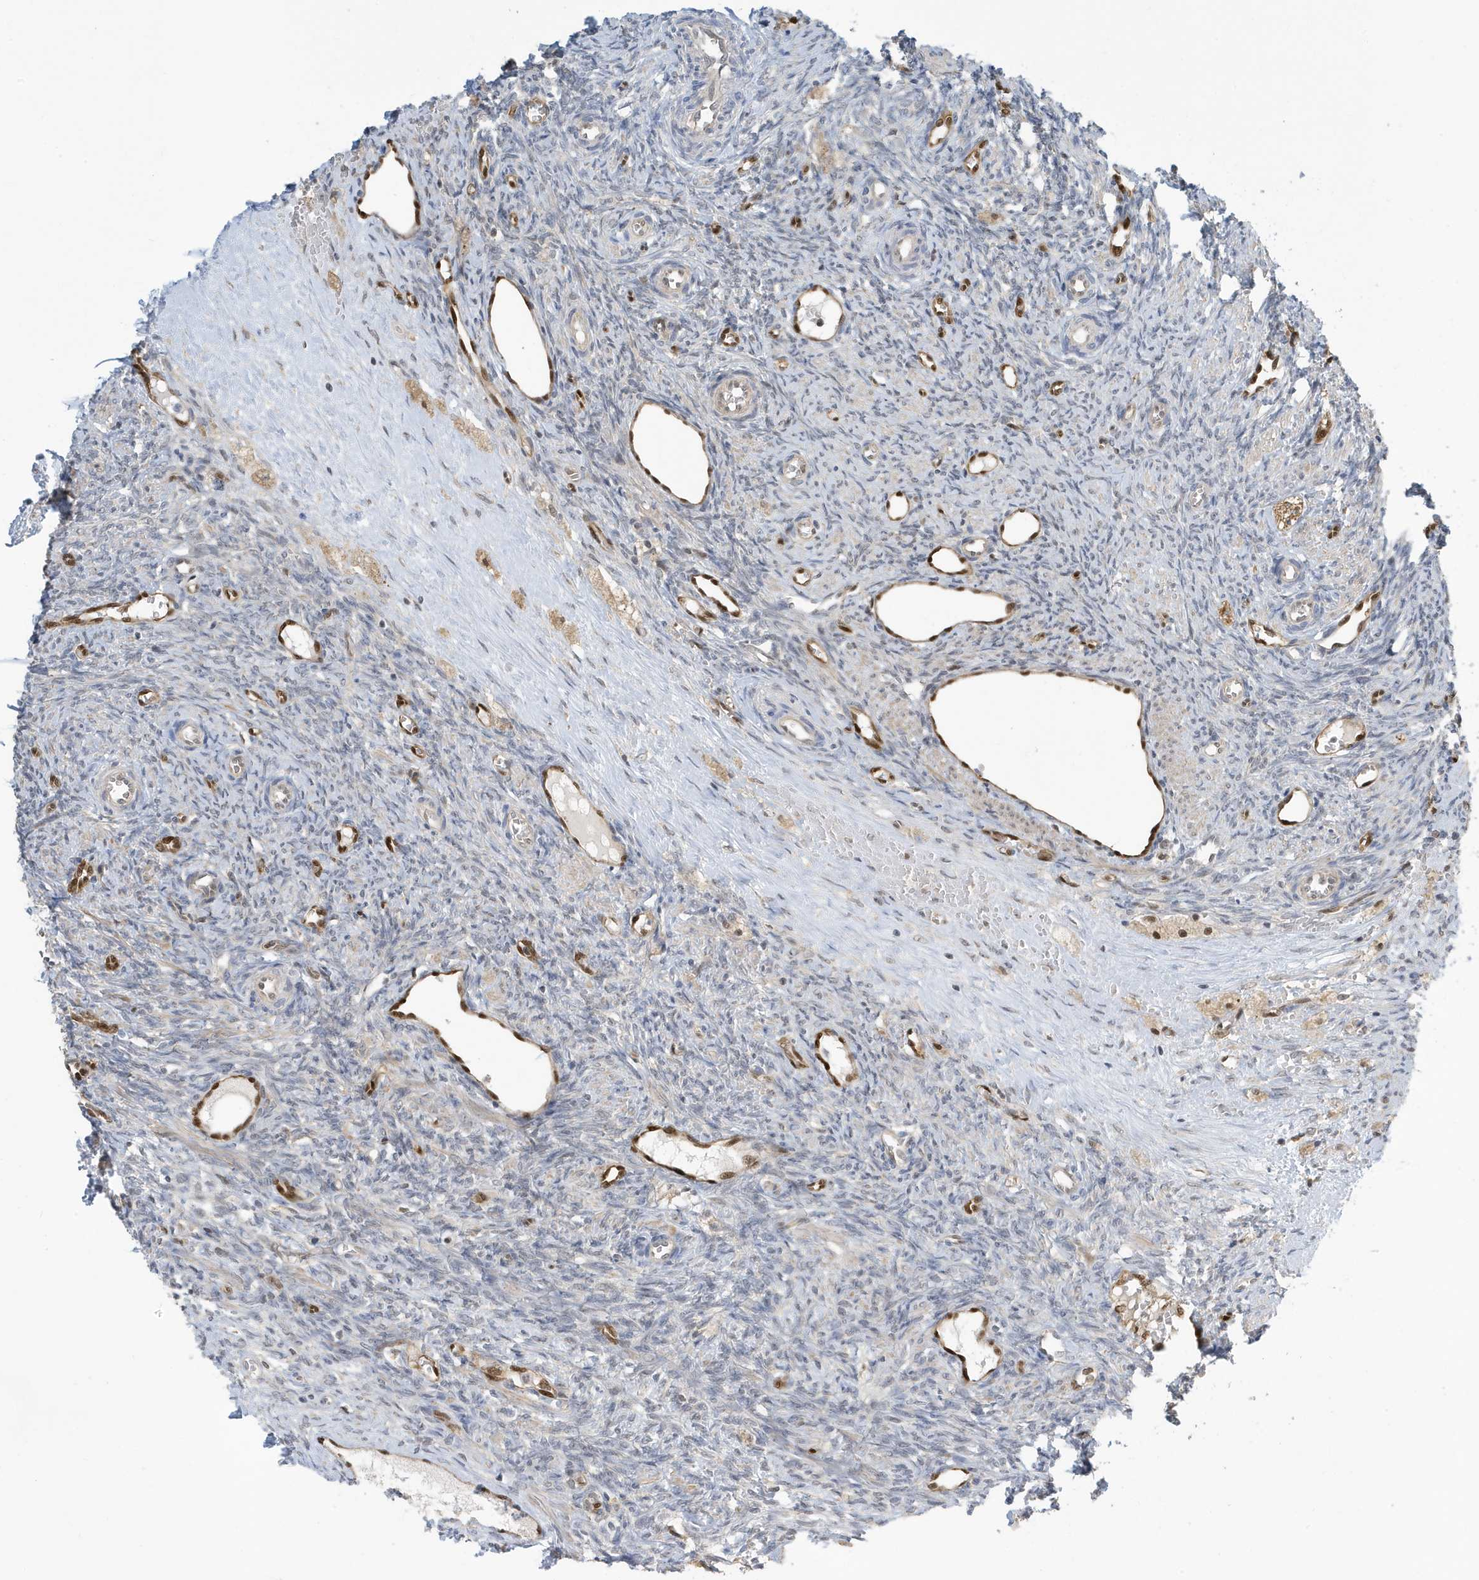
{"staining": {"intensity": "moderate", "quantity": ">75%", "location": "cytoplasmic/membranous"}, "tissue": "ovary", "cell_type": "Follicle cells", "image_type": "normal", "snomed": [{"axis": "morphology", "description": "Normal tissue, NOS"}, {"axis": "topography", "description": "Ovary"}], "caption": "This photomicrograph reveals immunohistochemistry staining of unremarkable human ovary, with medium moderate cytoplasmic/membranous expression in about >75% of follicle cells.", "gene": "NCOA7", "patient": {"sex": "female", "age": 41}}